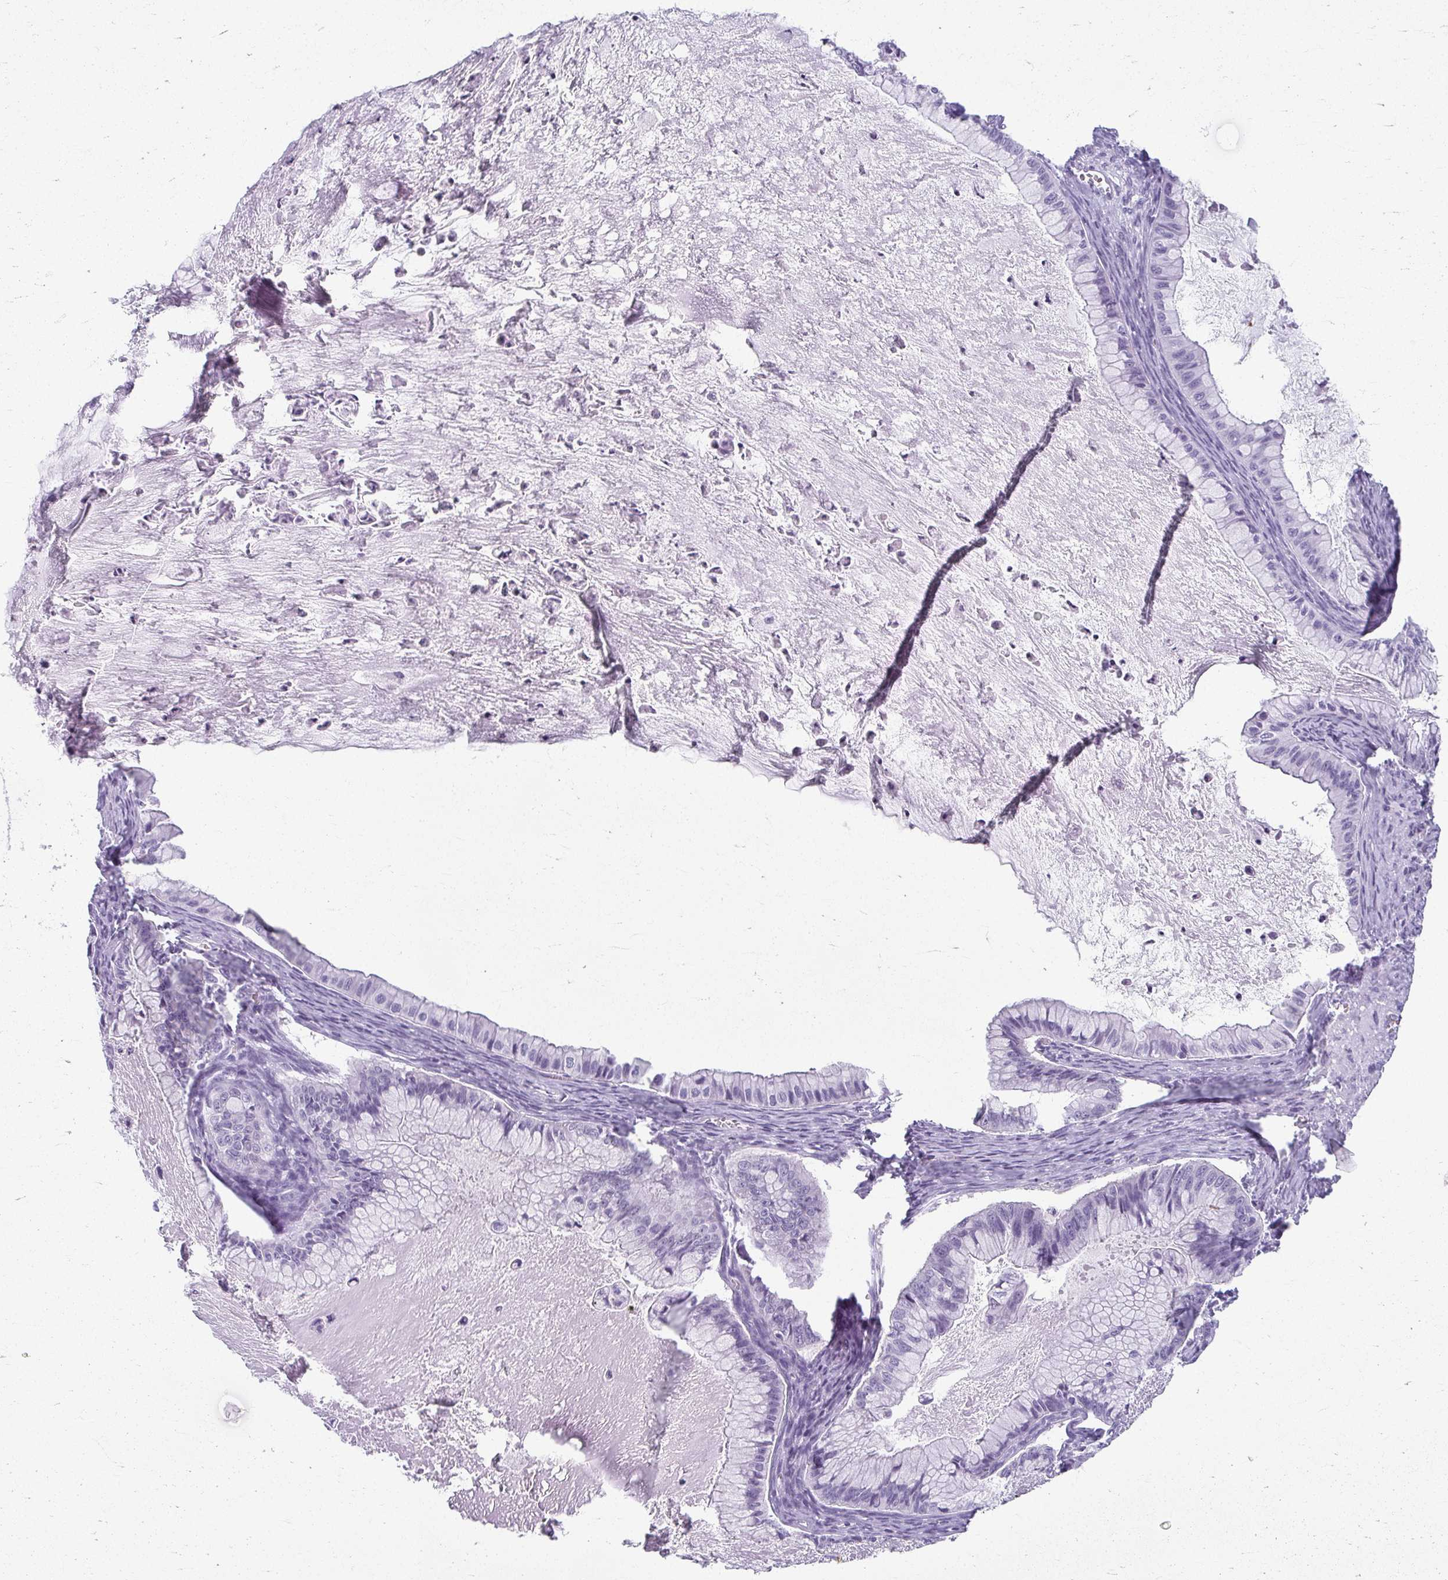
{"staining": {"intensity": "negative", "quantity": "none", "location": "none"}, "tissue": "ovarian cancer", "cell_type": "Tumor cells", "image_type": "cancer", "snomed": [{"axis": "morphology", "description": "Cystadenocarcinoma, mucinous, NOS"}, {"axis": "topography", "description": "Ovary"}], "caption": "Ovarian mucinous cystadenocarcinoma was stained to show a protein in brown. There is no significant positivity in tumor cells. Brightfield microscopy of IHC stained with DAB (brown) and hematoxylin (blue), captured at high magnification.", "gene": "MOBP", "patient": {"sex": "female", "age": 72}}